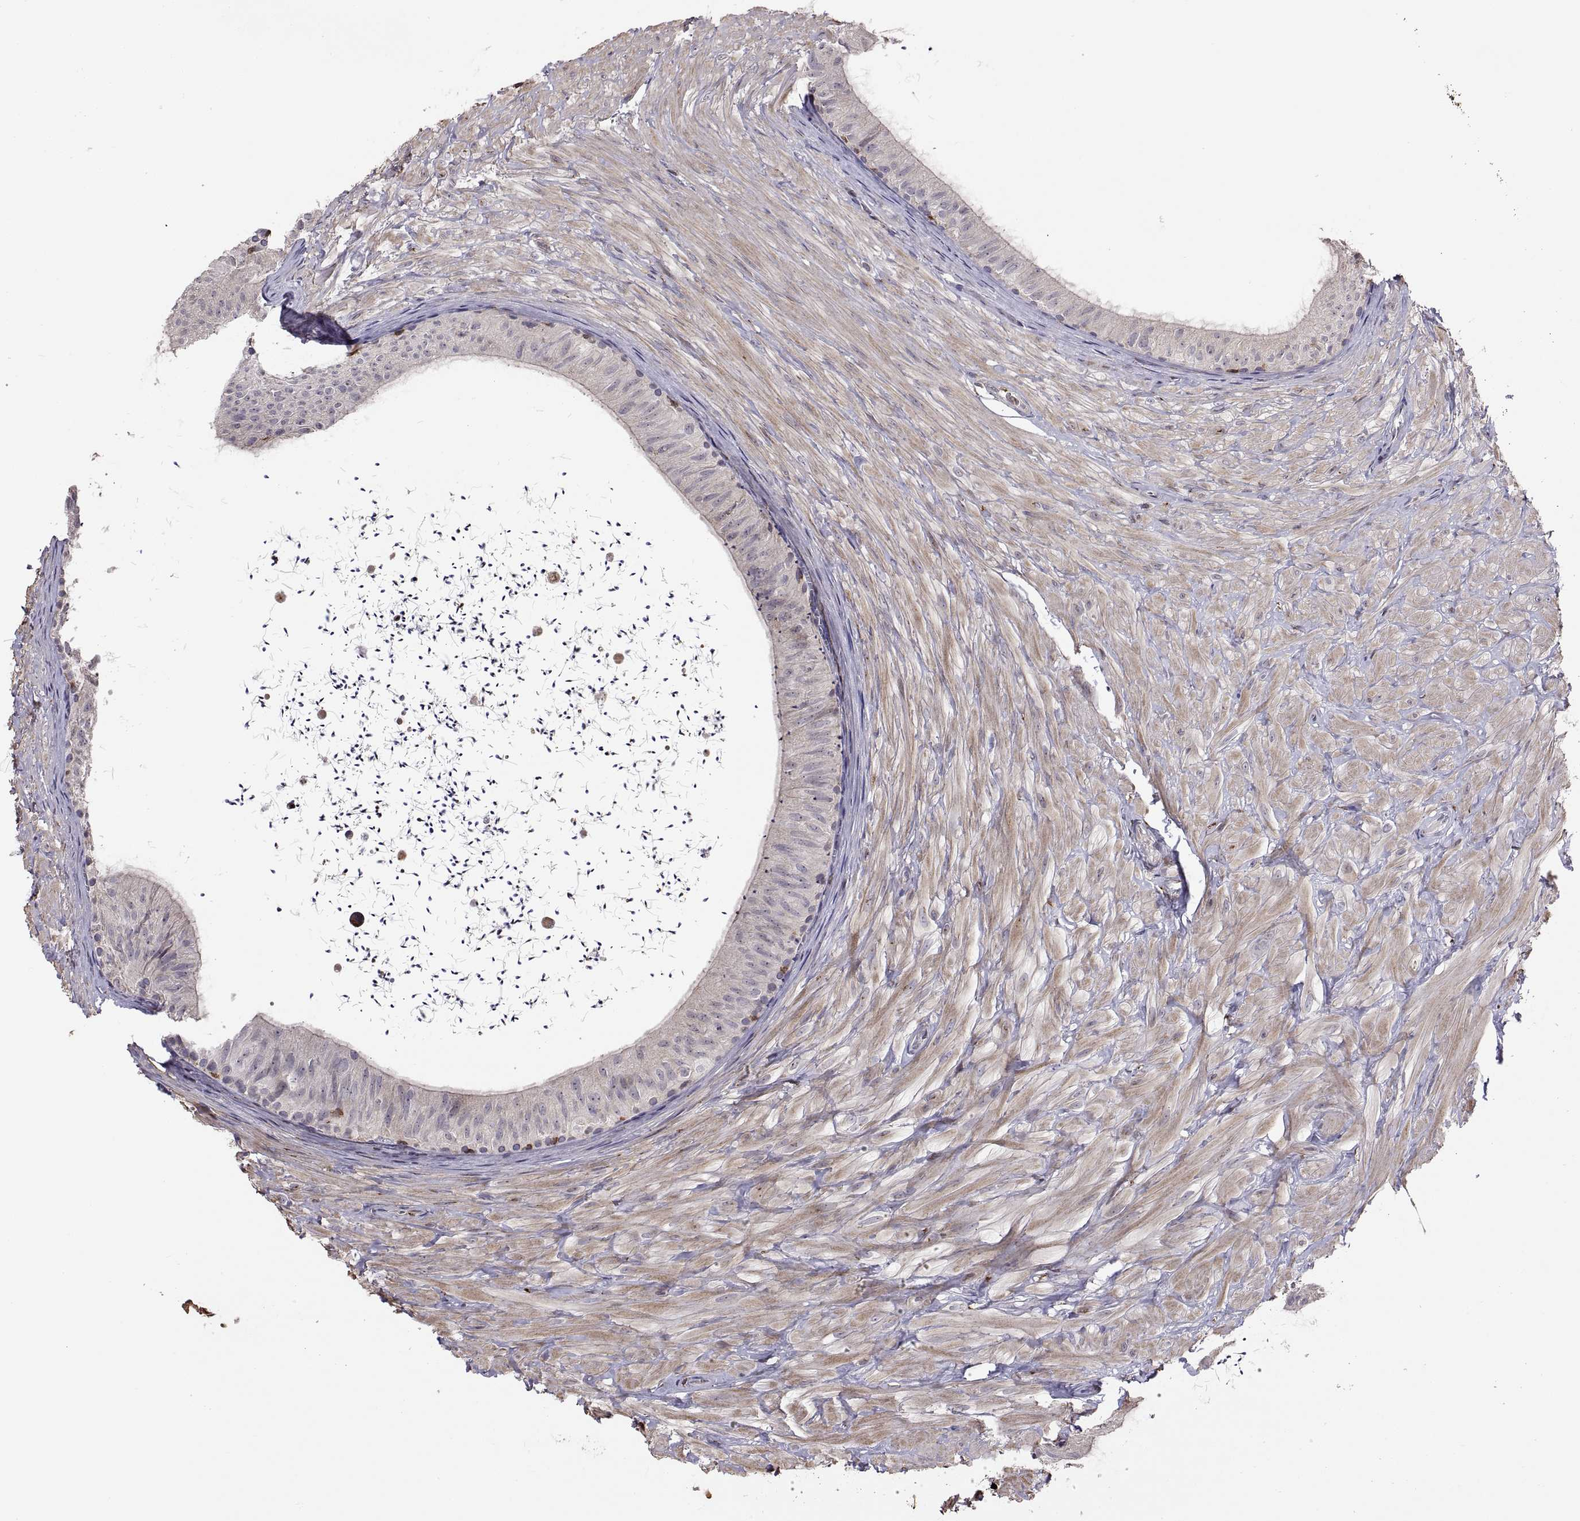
{"staining": {"intensity": "negative", "quantity": "none", "location": "none"}, "tissue": "epididymis", "cell_type": "Glandular cells", "image_type": "normal", "snomed": [{"axis": "morphology", "description": "Normal tissue, NOS"}, {"axis": "topography", "description": "Epididymis"}], "caption": "IHC histopathology image of normal human epididymis stained for a protein (brown), which displays no positivity in glandular cells.", "gene": "ACAP1", "patient": {"sex": "male", "age": 32}}